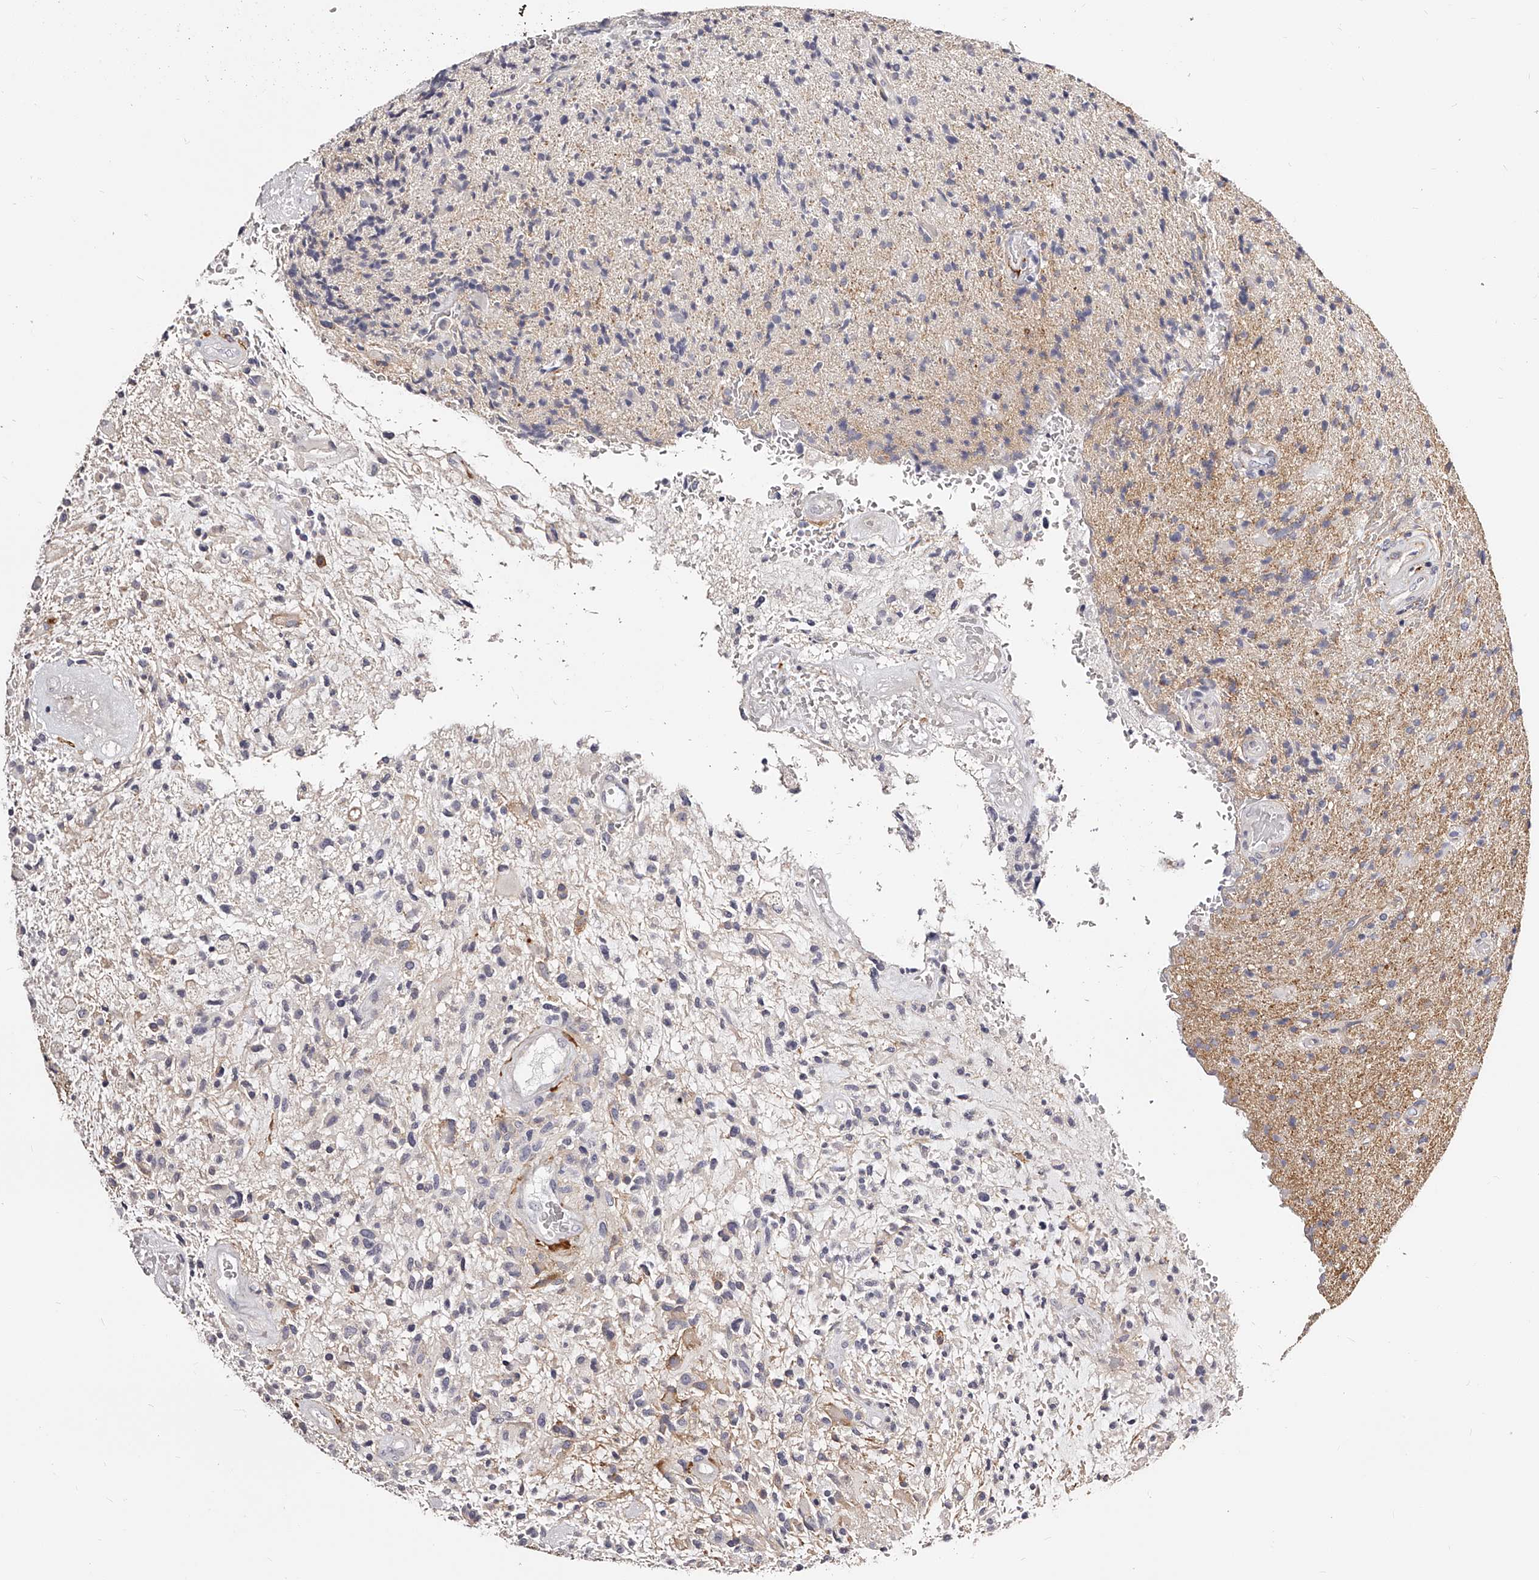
{"staining": {"intensity": "weak", "quantity": "<25%", "location": "cytoplasmic/membranous"}, "tissue": "glioma", "cell_type": "Tumor cells", "image_type": "cancer", "snomed": [{"axis": "morphology", "description": "Glioma, malignant, High grade"}, {"axis": "topography", "description": "Brain"}], "caption": "High magnification brightfield microscopy of glioma stained with DAB (brown) and counterstained with hematoxylin (blue): tumor cells show no significant expression.", "gene": "CD82", "patient": {"sex": "male", "age": 72}}